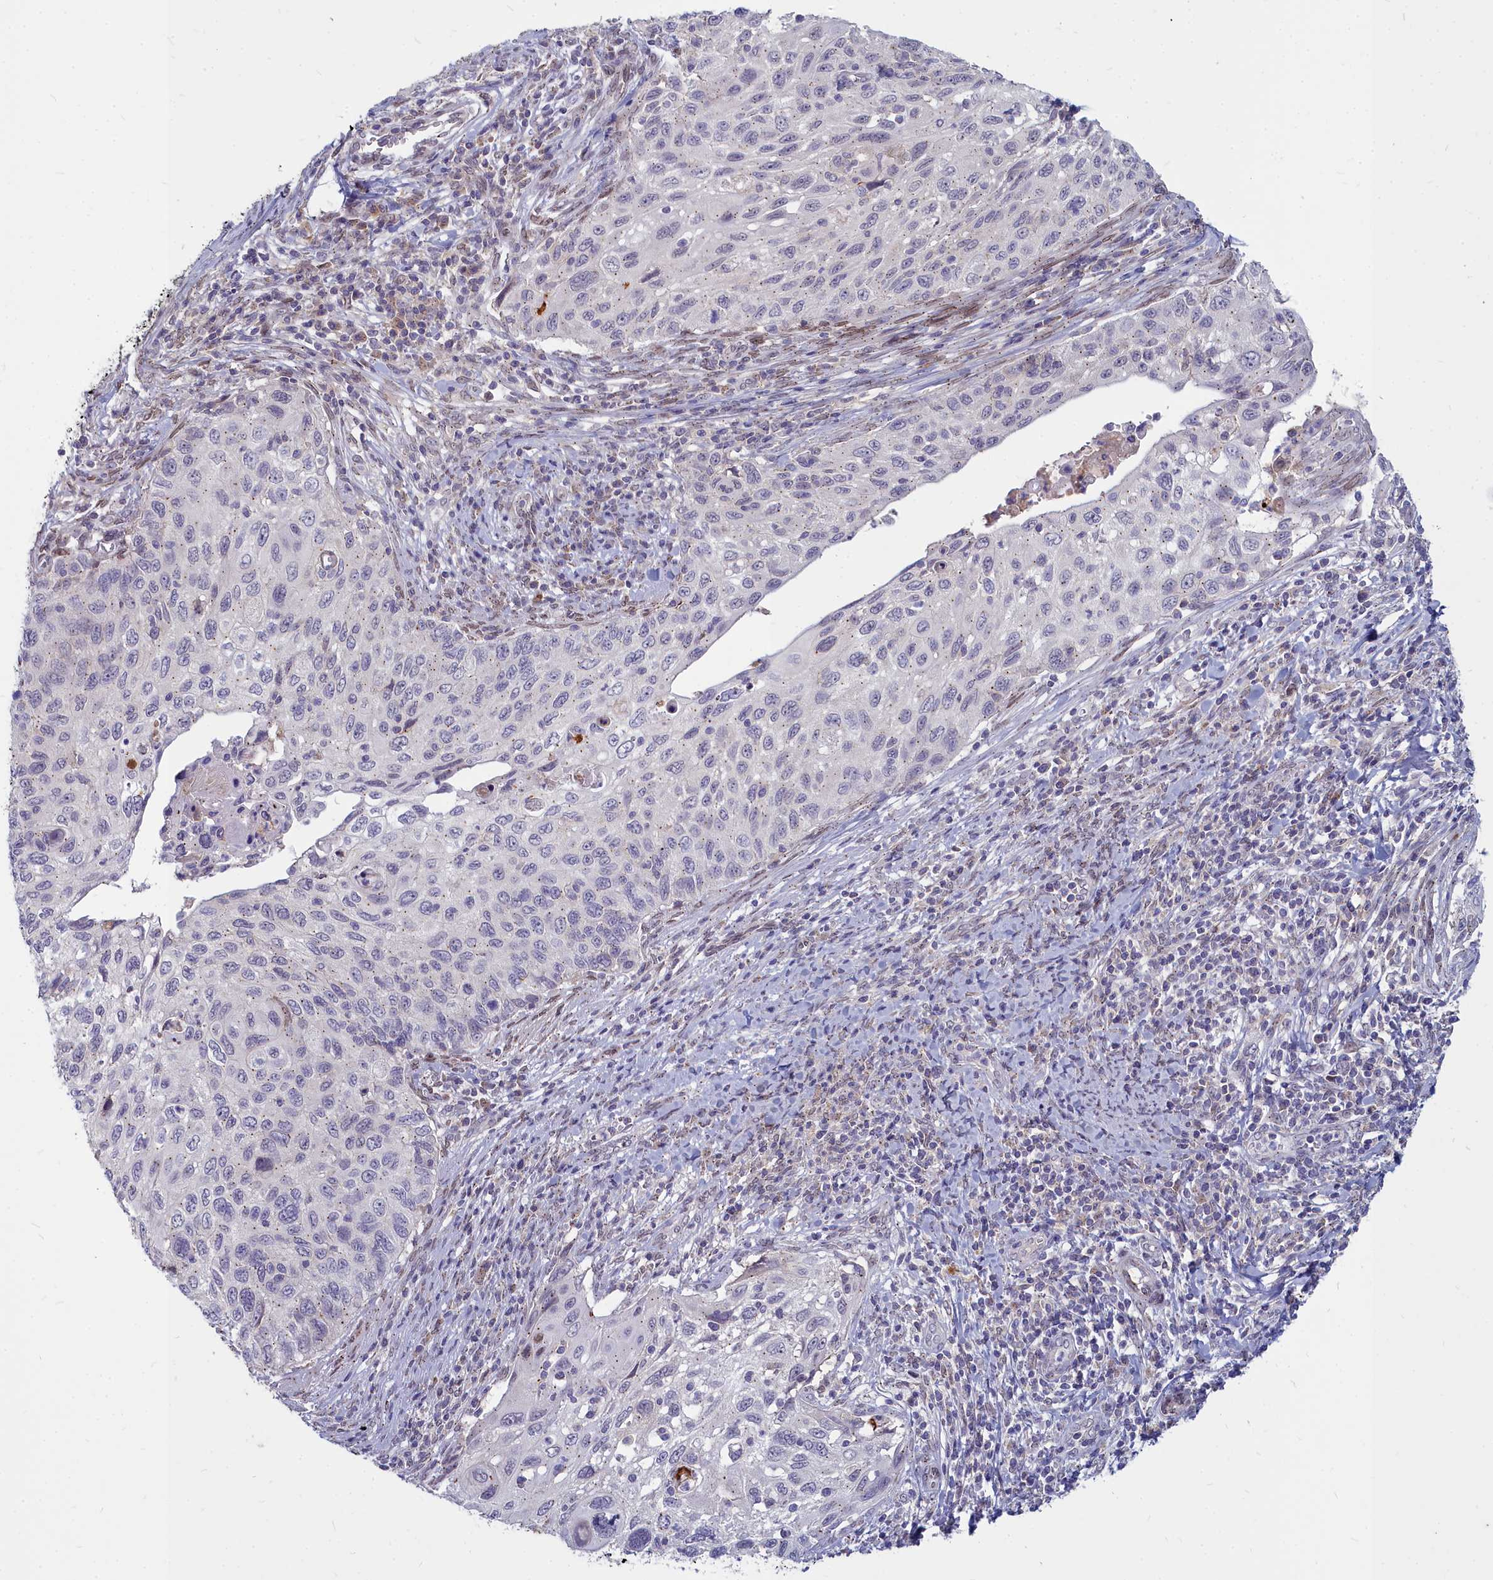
{"staining": {"intensity": "negative", "quantity": "none", "location": "none"}, "tissue": "cervical cancer", "cell_type": "Tumor cells", "image_type": "cancer", "snomed": [{"axis": "morphology", "description": "Squamous cell carcinoma, NOS"}, {"axis": "topography", "description": "Cervix"}], "caption": "The micrograph reveals no staining of tumor cells in cervical cancer (squamous cell carcinoma).", "gene": "NOXA1", "patient": {"sex": "female", "age": 70}}